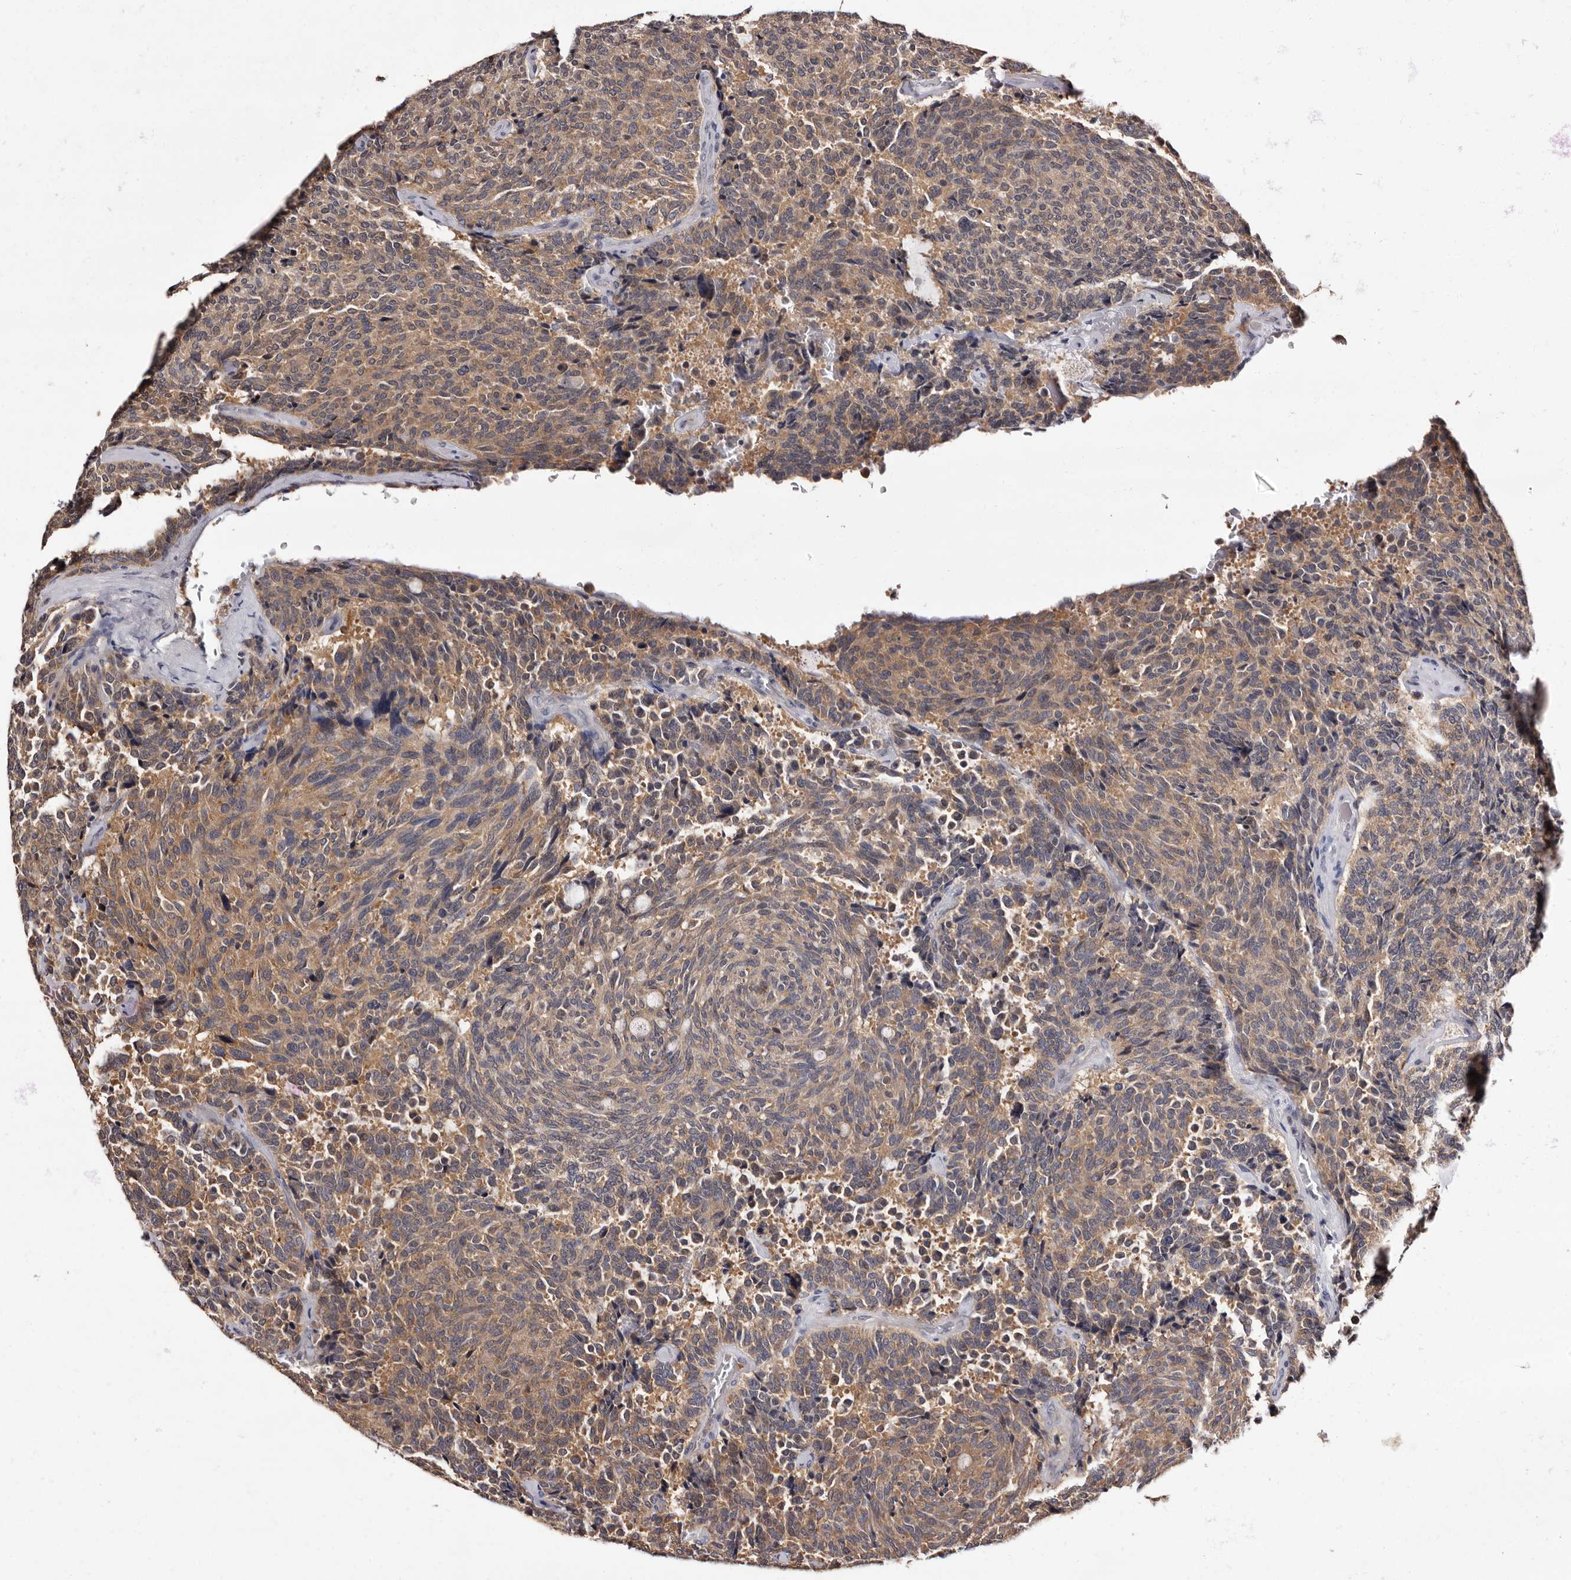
{"staining": {"intensity": "moderate", "quantity": "25%-75%", "location": "cytoplasmic/membranous"}, "tissue": "carcinoid", "cell_type": "Tumor cells", "image_type": "cancer", "snomed": [{"axis": "morphology", "description": "Carcinoid, malignant, NOS"}, {"axis": "topography", "description": "Pancreas"}], "caption": "Carcinoid stained with a protein marker displays moderate staining in tumor cells.", "gene": "FAM91A1", "patient": {"sex": "female", "age": 54}}